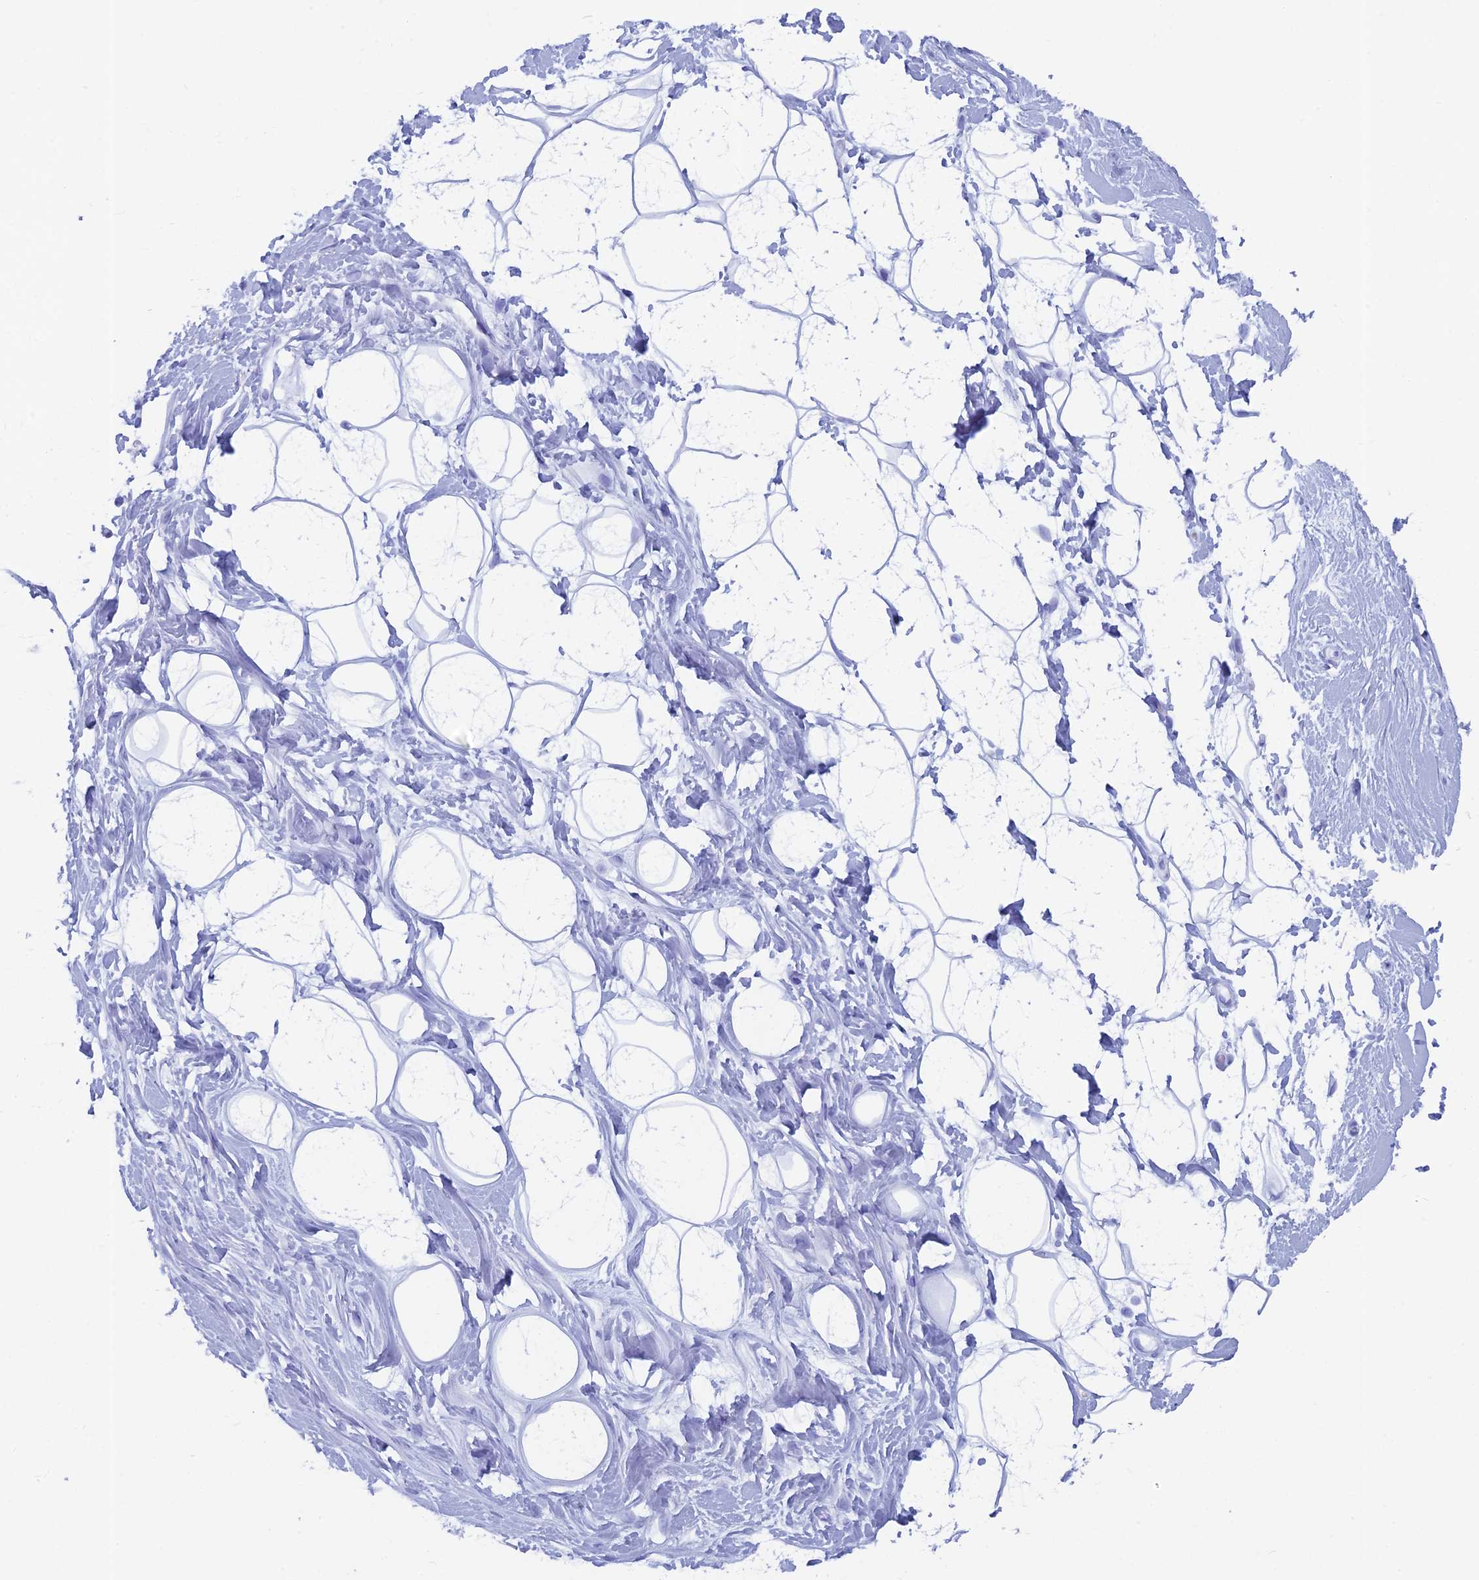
{"staining": {"intensity": "negative", "quantity": "none", "location": "none"}, "tissue": "adipose tissue", "cell_type": "Adipocytes", "image_type": "normal", "snomed": [{"axis": "morphology", "description": "Normal tissue, NOS"}, {"axis": "topography", "description": "Breast"}], "caption": "Immunohistochemical staining of normal human adipose tissue shows no significant staining in adipocytes. (Immunohistochemistry (ihc), brightfield microscopy, high magnification).", "gene": "CAPS", "patient": {"sex": "female", "age": 26}}